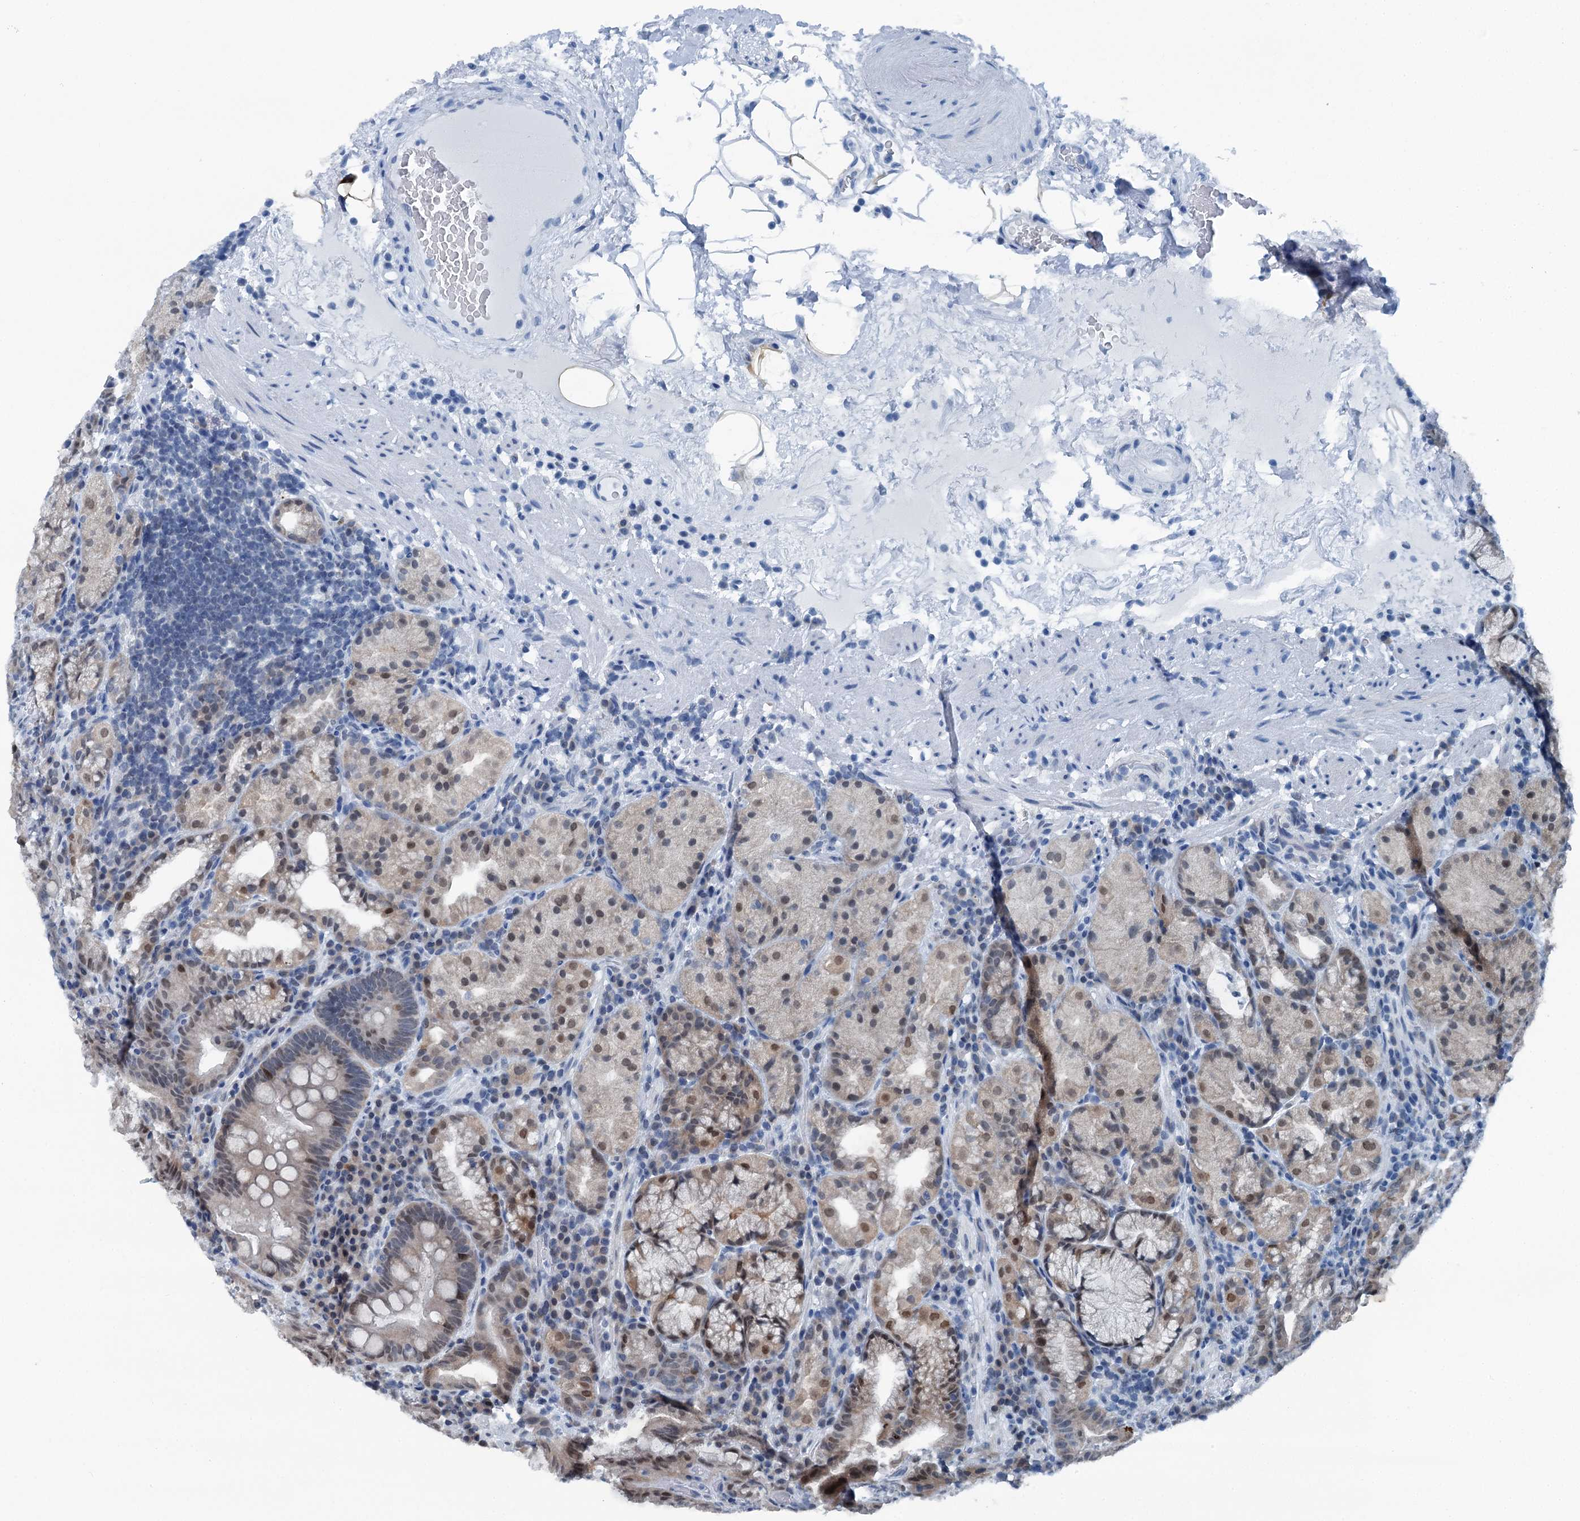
{"staining": {"intensity": "moderate", "quantity": "<25%", "location": "nuclear"}, "tissue": "stomach", "cell_type": "Glandular cells", "image_type": "normal", "snomed": [{"axis": "morphology", "description": "Normal tissue, NOS"}, {"axis": "morphology", "description": "Inflammation, NOS"}, {"axis": "topography", "description": "Stomach"}], "caption": "Stomach was stained to show a protein in brown. There is low levels of moderate nuclear positivity in approximately <25% of glandular cells.", "gene": "TRPT1", "patient": {"sex": "male", "age": 79}}